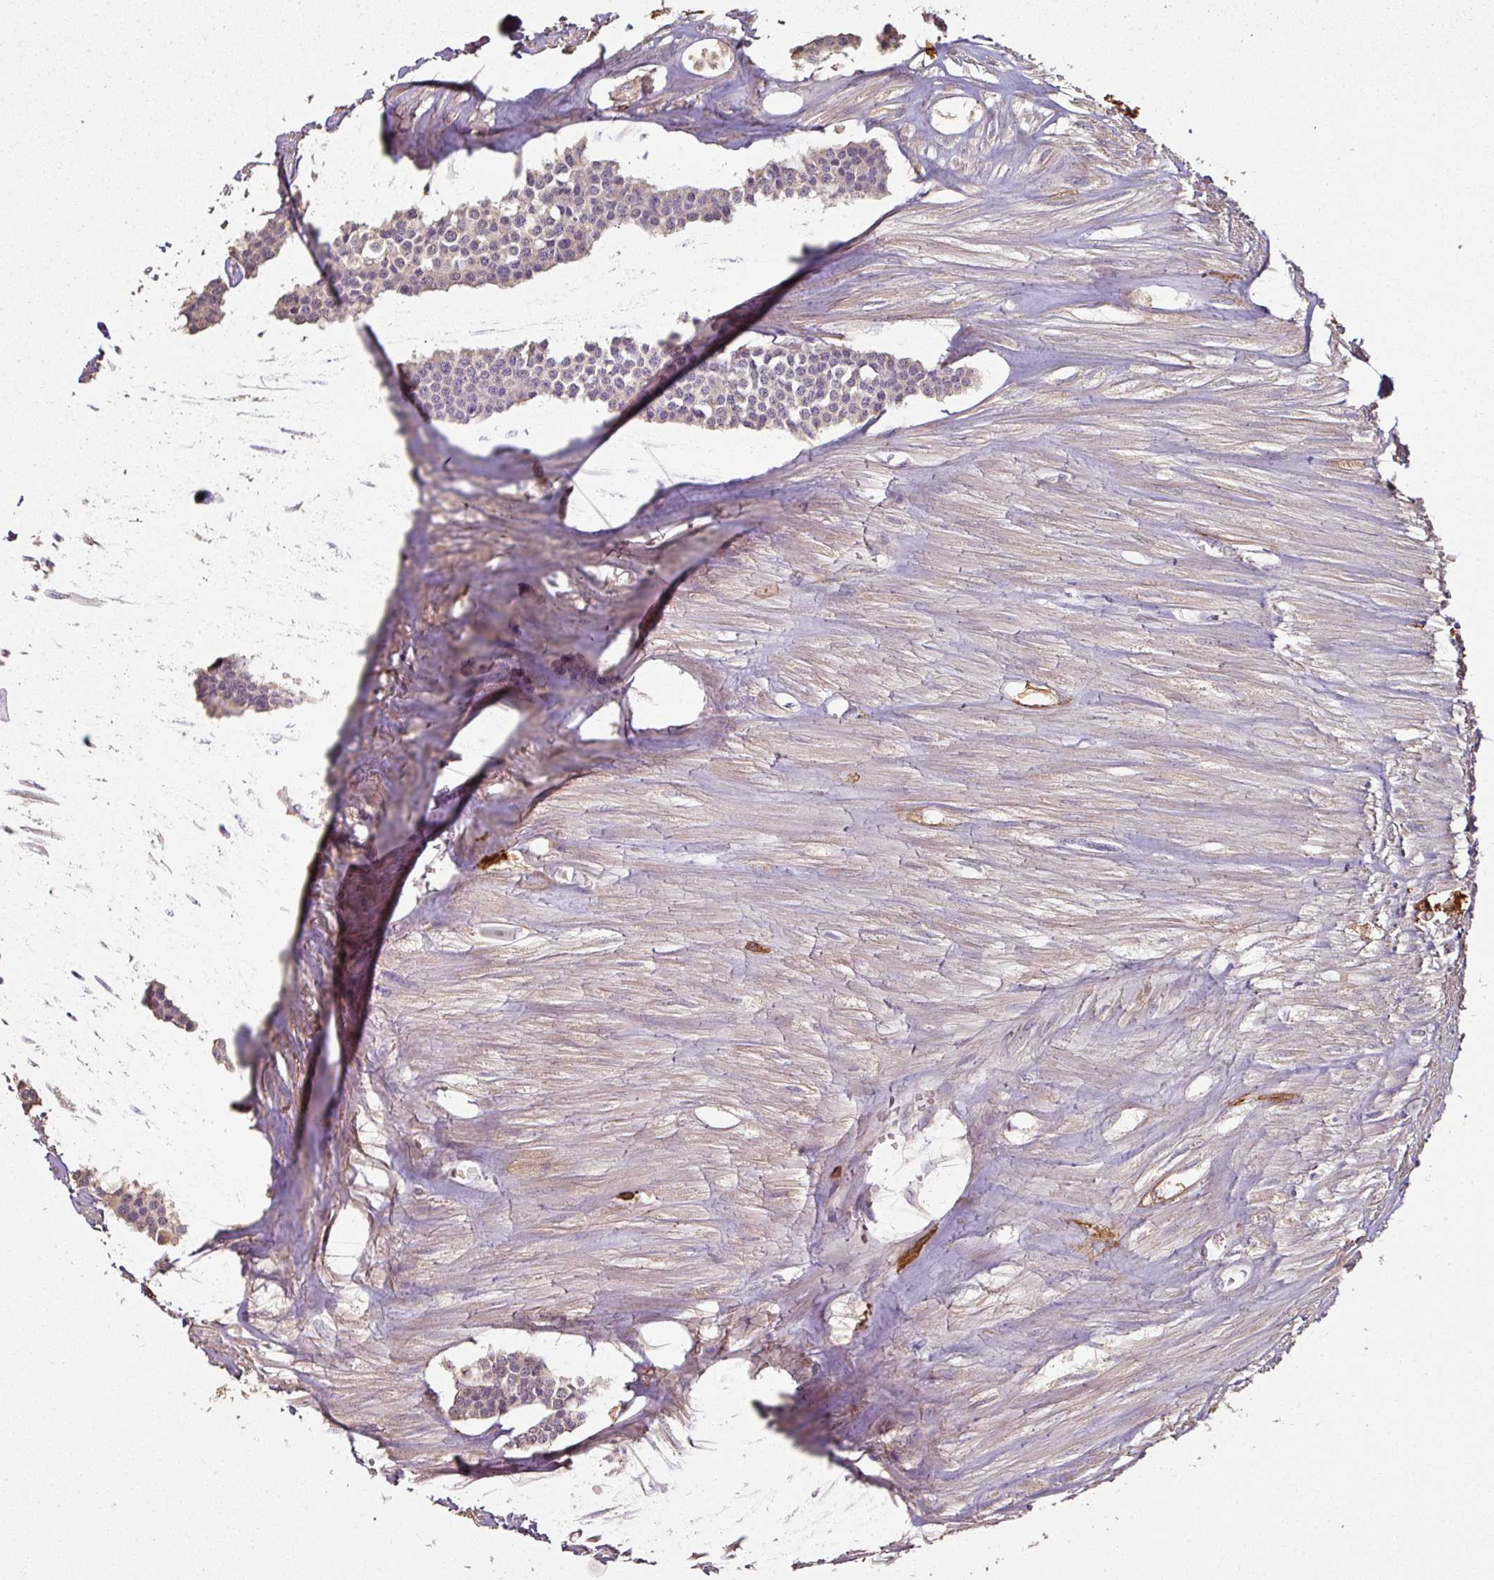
{"staining": {"intensity": "weak", "quantity": "<25%", "location": "cytoplasmic/membranous"}, "tissue": "carcinoid", "cell_type": "Tumor cells", "image_type": "cancer", "snomed": [{"axis": "morphology", "description": "Carcinoid, malignant, NOS"}, {"axis": "topography", "description": "Small intestine"}], "caption": "Immunohistochemistry (IHC) image of neoplastic tissue: malignant carcinoid stained with DAB demonstrates no significant protein positivity in tumor cells.", "gene": "OLFML2B", "patient": {"sex": "male", "age": 60}}